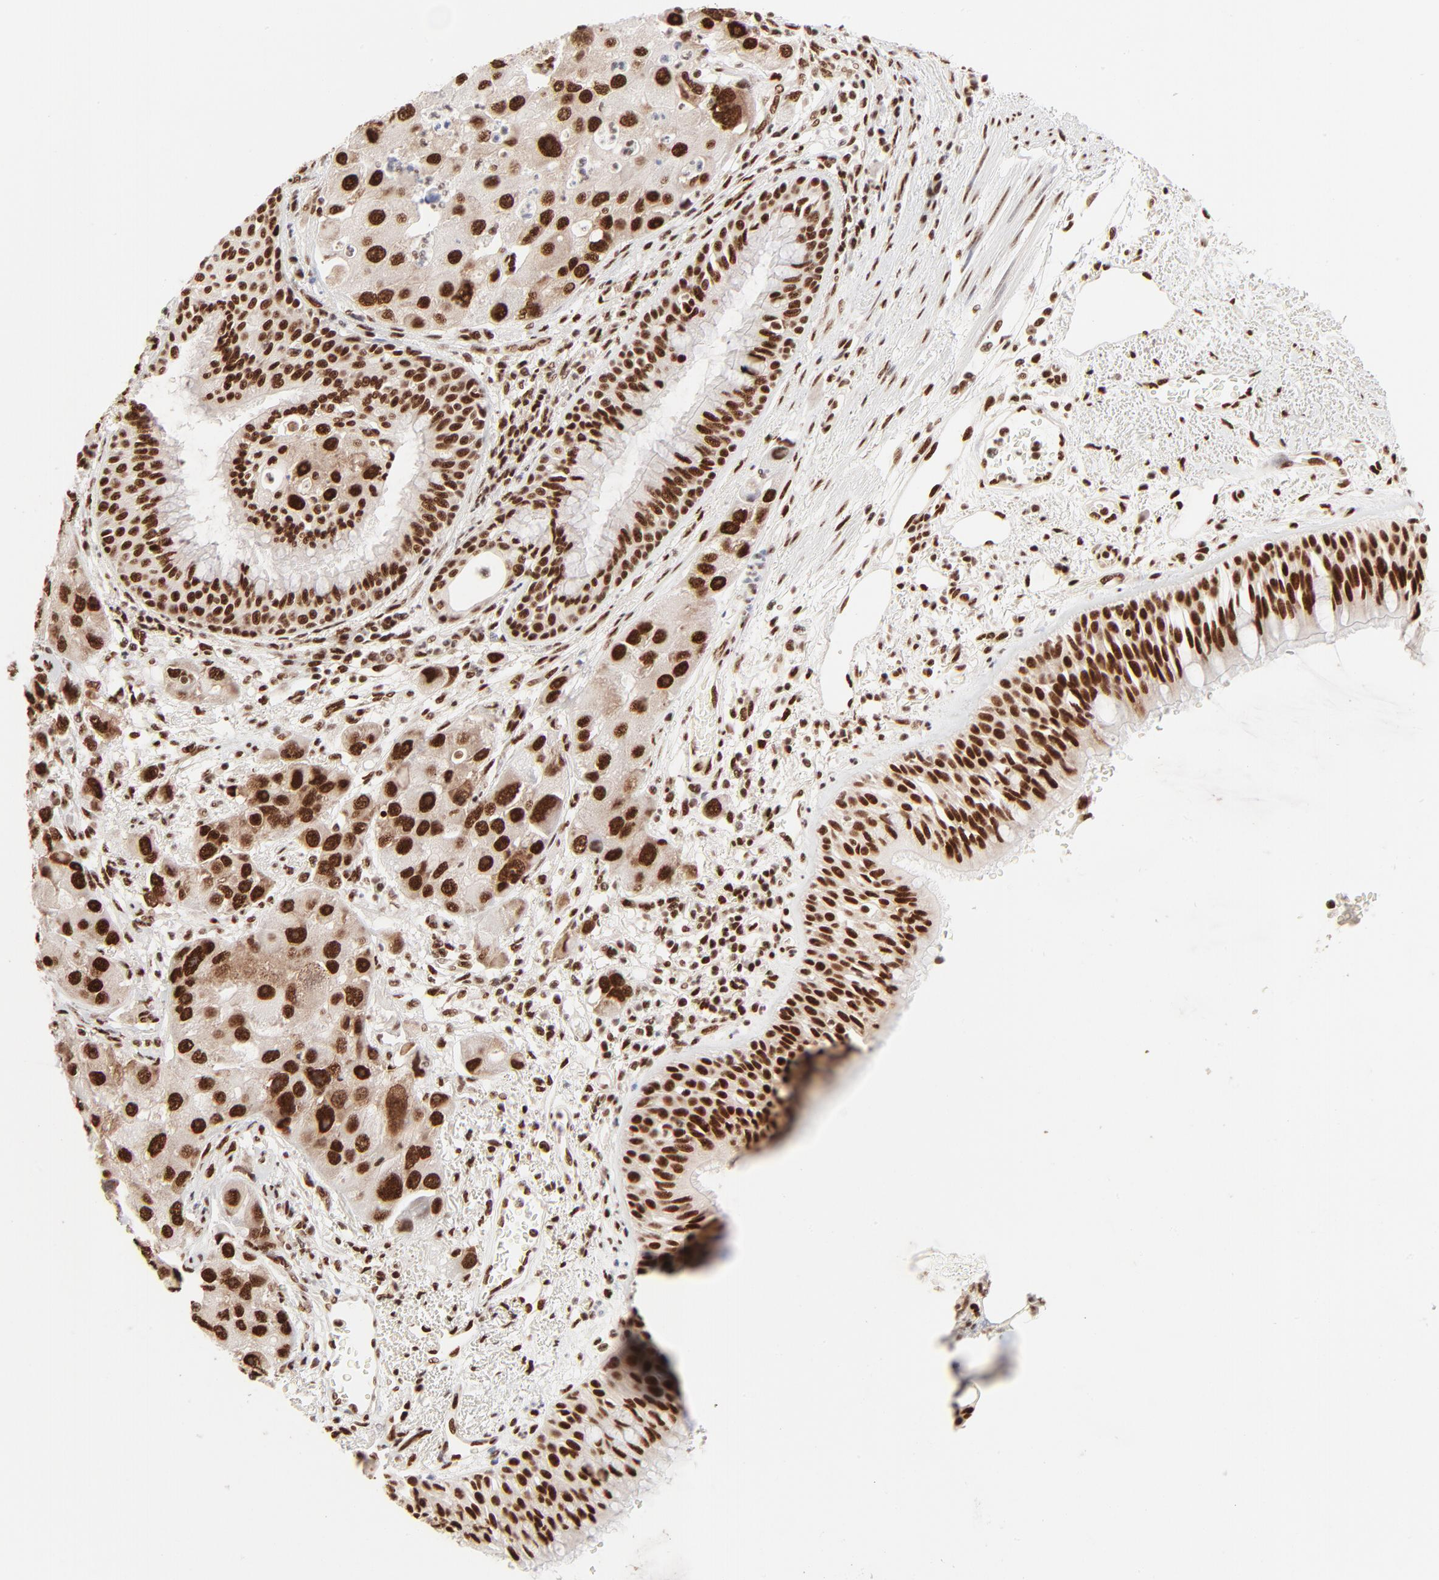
{"staining": {"intensity": "strong", "quantity": ">75%", "location": "nuclear"}, "tissue": "bronchus", "cell_type": "Respiratory epithelial cells", "image_type": "normal", "snomed": [{"axis": "morphology", "description": "Normal tissue, NOS"}, {"axis": "morphology", "description": "Adenocarcinoma, NOS"}, {"axis": "morphology", "description": "Adenocarcinoma, metastatic, NOS"}, {"axis": "topography", "description": "Lymph node"}, {"axis": "topography", "description": "Bronchus"}, {"axis": "topography", "description": "Lung"}], "caption": "The histopathology image shows staining of normal bronchus, revealing strong nuclear protein staining (brown color) within respiratory epithelial cells.", "gene": "TARDBP", "patient": {"sex": "female", "age": 54}}